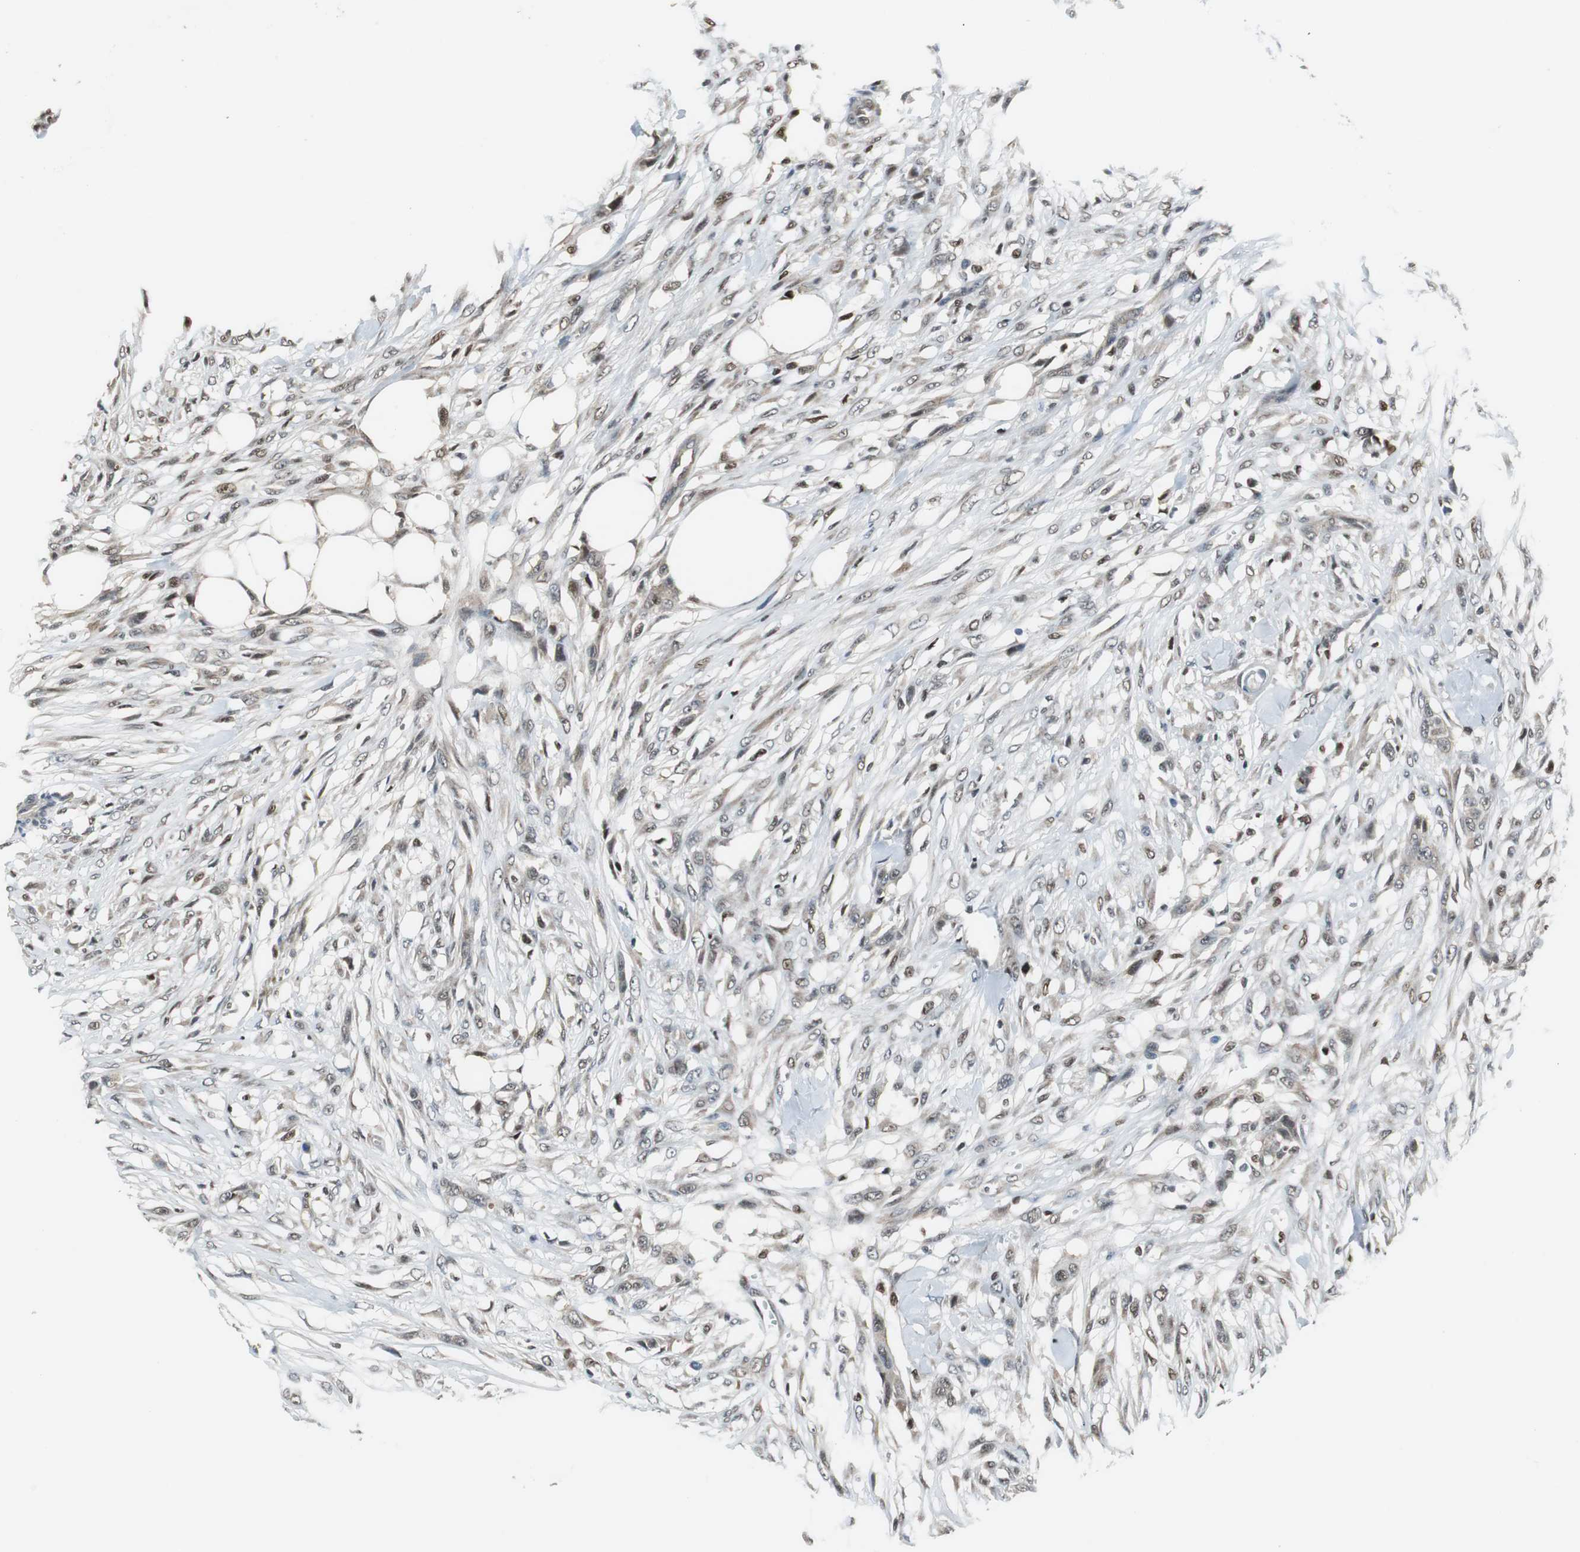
{"staining": {"intensity": "weak", "quantity": "25%-75%", "location": "nuclear"}, "tissue": "skin cancer", "cell_type": "Tumor cells", "image_type": "cancer", "snomed": [{"axis": "morphology", "description": "Normal tissue, NOS"}, {"axis": "morphology", "description": "Squamous cell carcinoma, NOS"}, {"axis": "topography", "description": "Skin"}], "caption": "Immunohistochemical staining of human skin cancer shows weak nuclear protein expression in about 25%-75% of tumor cells.", "gene": "MAFB", "patient": {"sex": "female", "age": 59}}